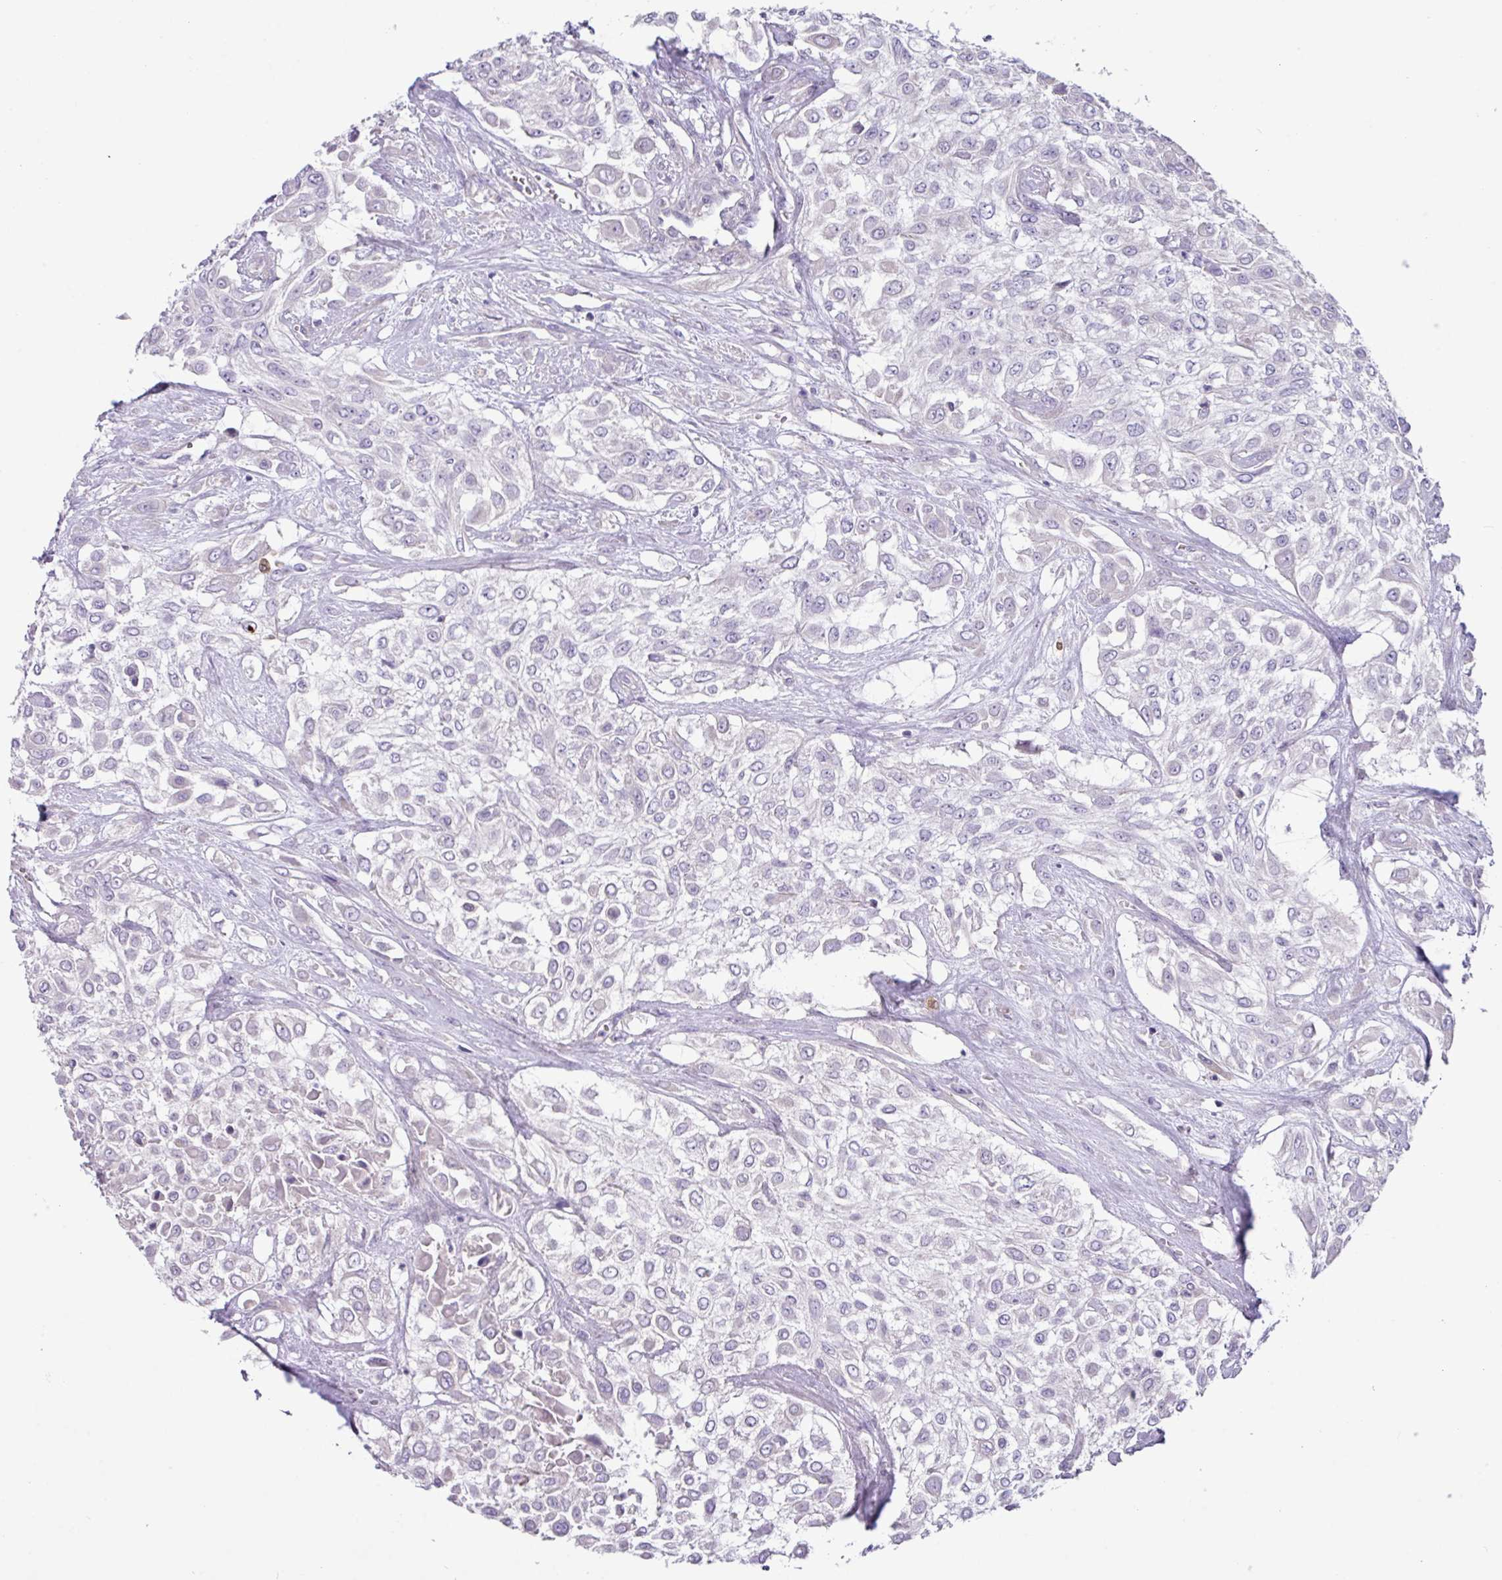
{"staining": {"intensity": "negative", "quantity": "none", "location": "none"}, "tissue": "urothelial cancer", "cell_type": "Tumor cells", "image_type": "cancer", "snomed": [{"axis": "morphology", "description": "Urothelial carcinoma, High grade"}, {"axis": "topography", "description": "Urinary bladder"}], "caption": "This is an immunohistochemistry image of human high-grade urothelial carcinoma. There is no staining in tumor cells.", "gene": "ZNF524", "patient": {"sex": "male", "age": 57}}